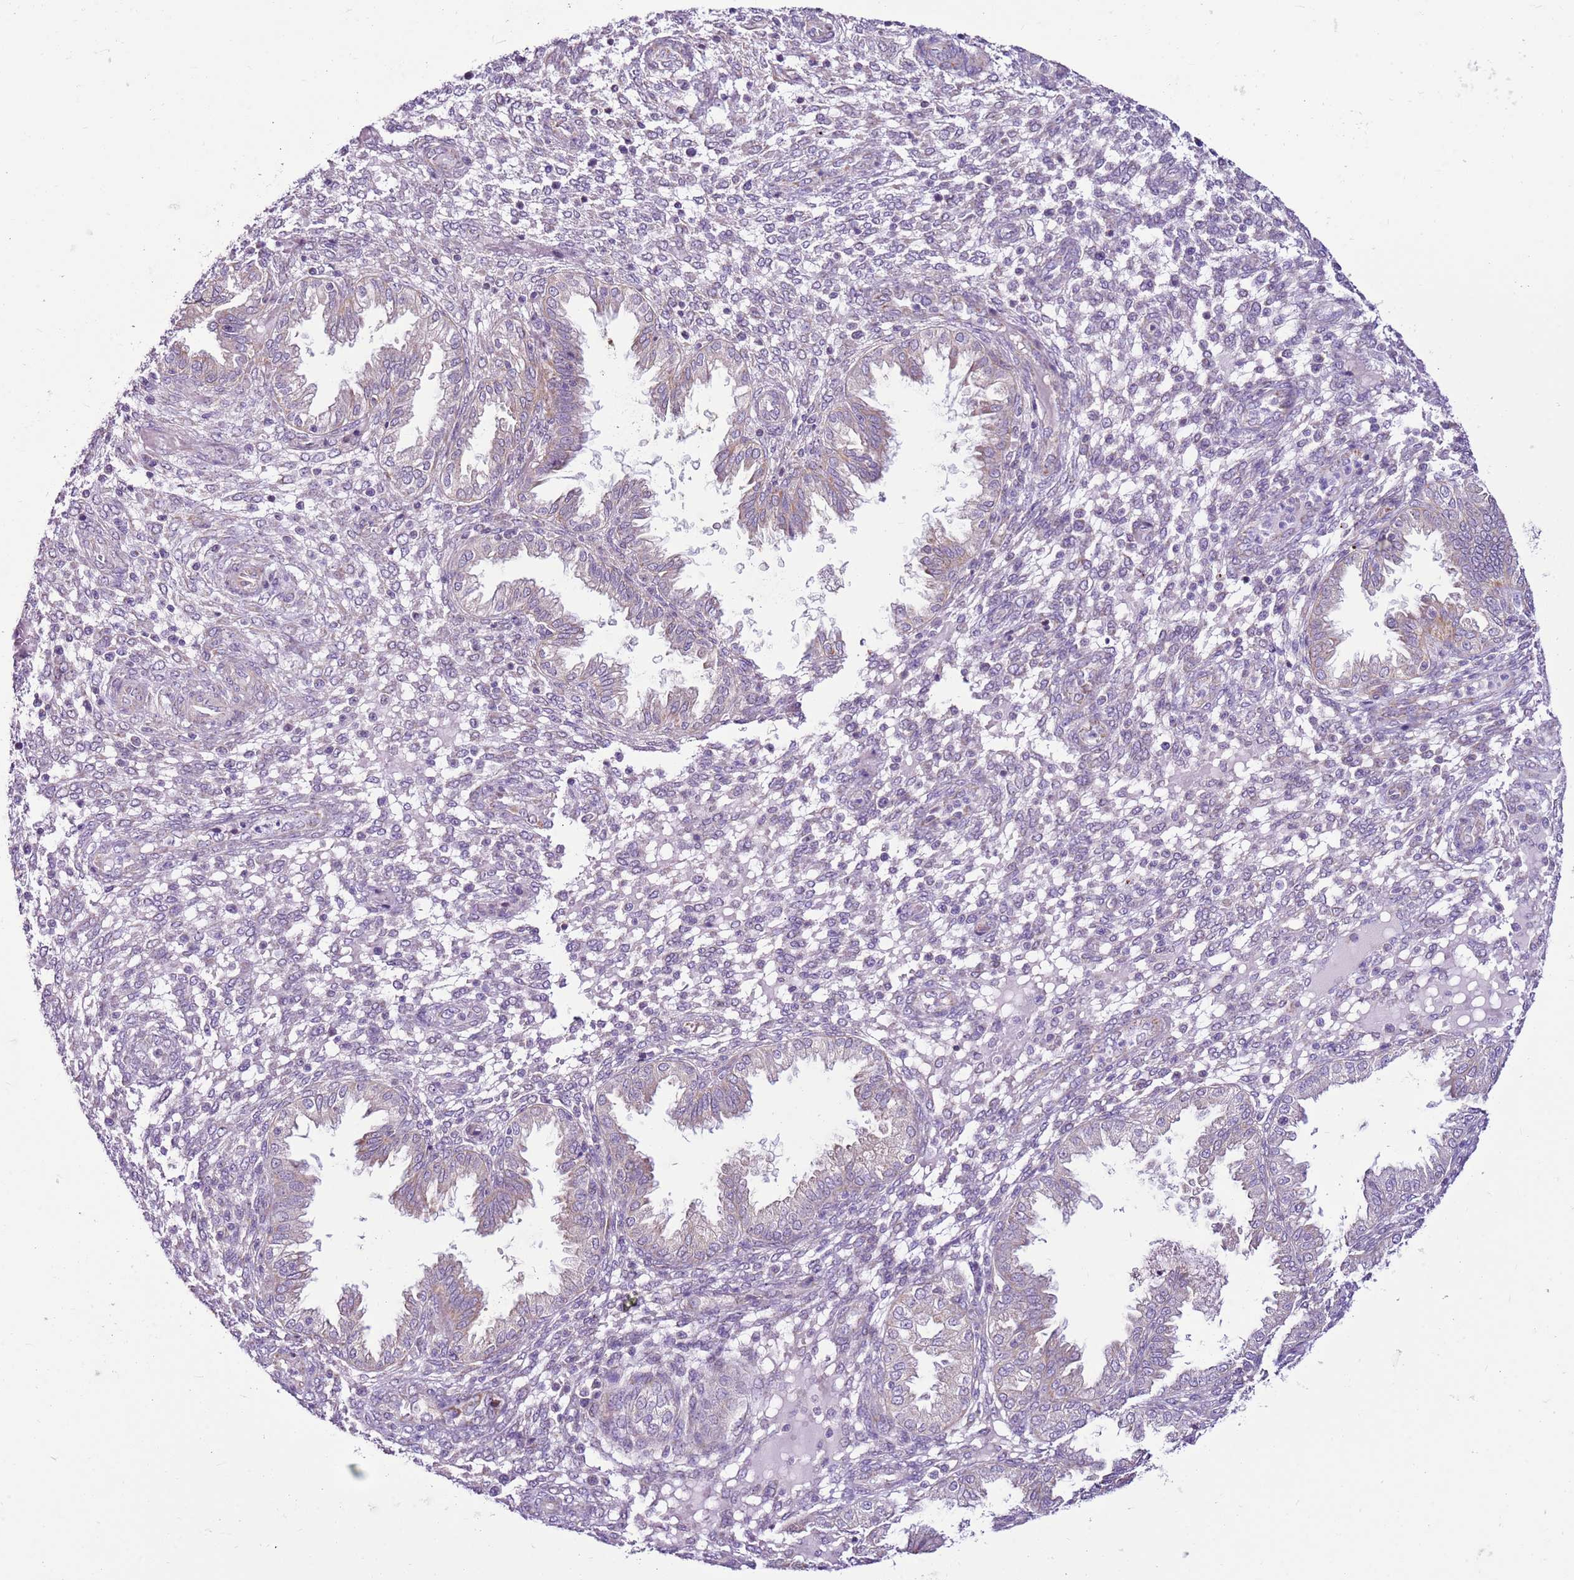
{"staining": {"intensity": "negative", "quantity": "none", "location": "none"}, "tissue": "endometrium", "cell_type": "Cells in endometrial stroma", "image_type": "normal", "snomed": [{"axis": "morphology", "description": "Normal tissue, NOS"}, {"axis": "topography", "description": "Endometrium"}], "caption": "Immunohistochemistry (IHC) histopathology image of benign human endometrium stained for a protein (brown), which demonstrates no staining in cells in endometrial stroma.", "gene": "MRPL36", "patient": {"sex": "female", "age": 33}}